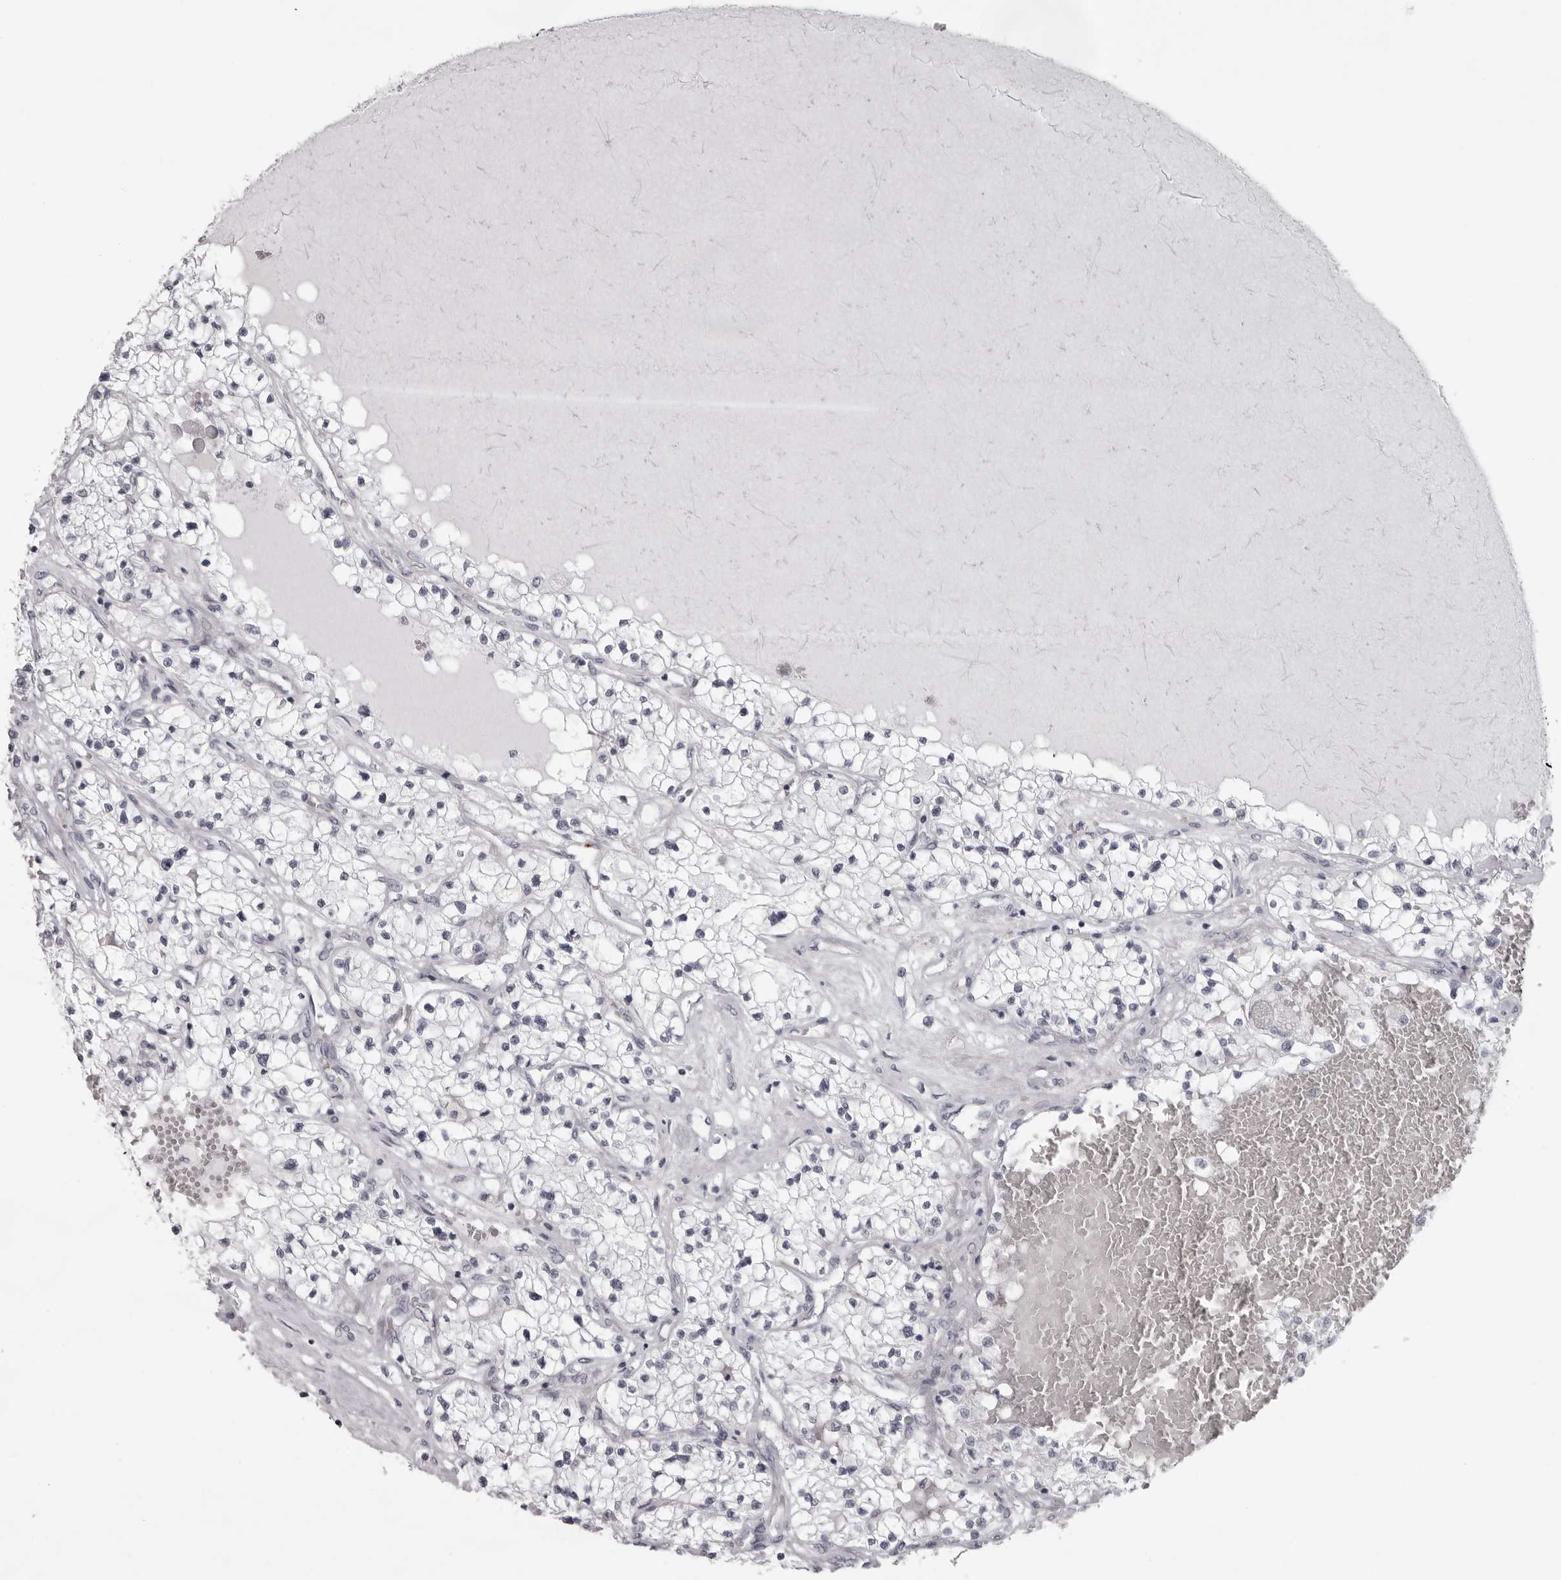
{"staining": {"intensity": "negative", "quantity": "none", "location": "none"}, "tissue": "renal cancer", "cell_type": "Tumor cells", "image_type": "cancer", "snomed": [{"axis": "morphology", "description": "Normal tissue, NOS"}, {"axis": "morphology", "description": "Adenocarcinoma, NOS"}, {"axis": "topography", "description": "Kidney"}], "caption": "A histopathology image of adenocarcinoma (renal) stained for a protein demonstrates no brown staining in tumor cells.", "gene": "NUDT18", "patient": {"sex": "male", "age": 68}}